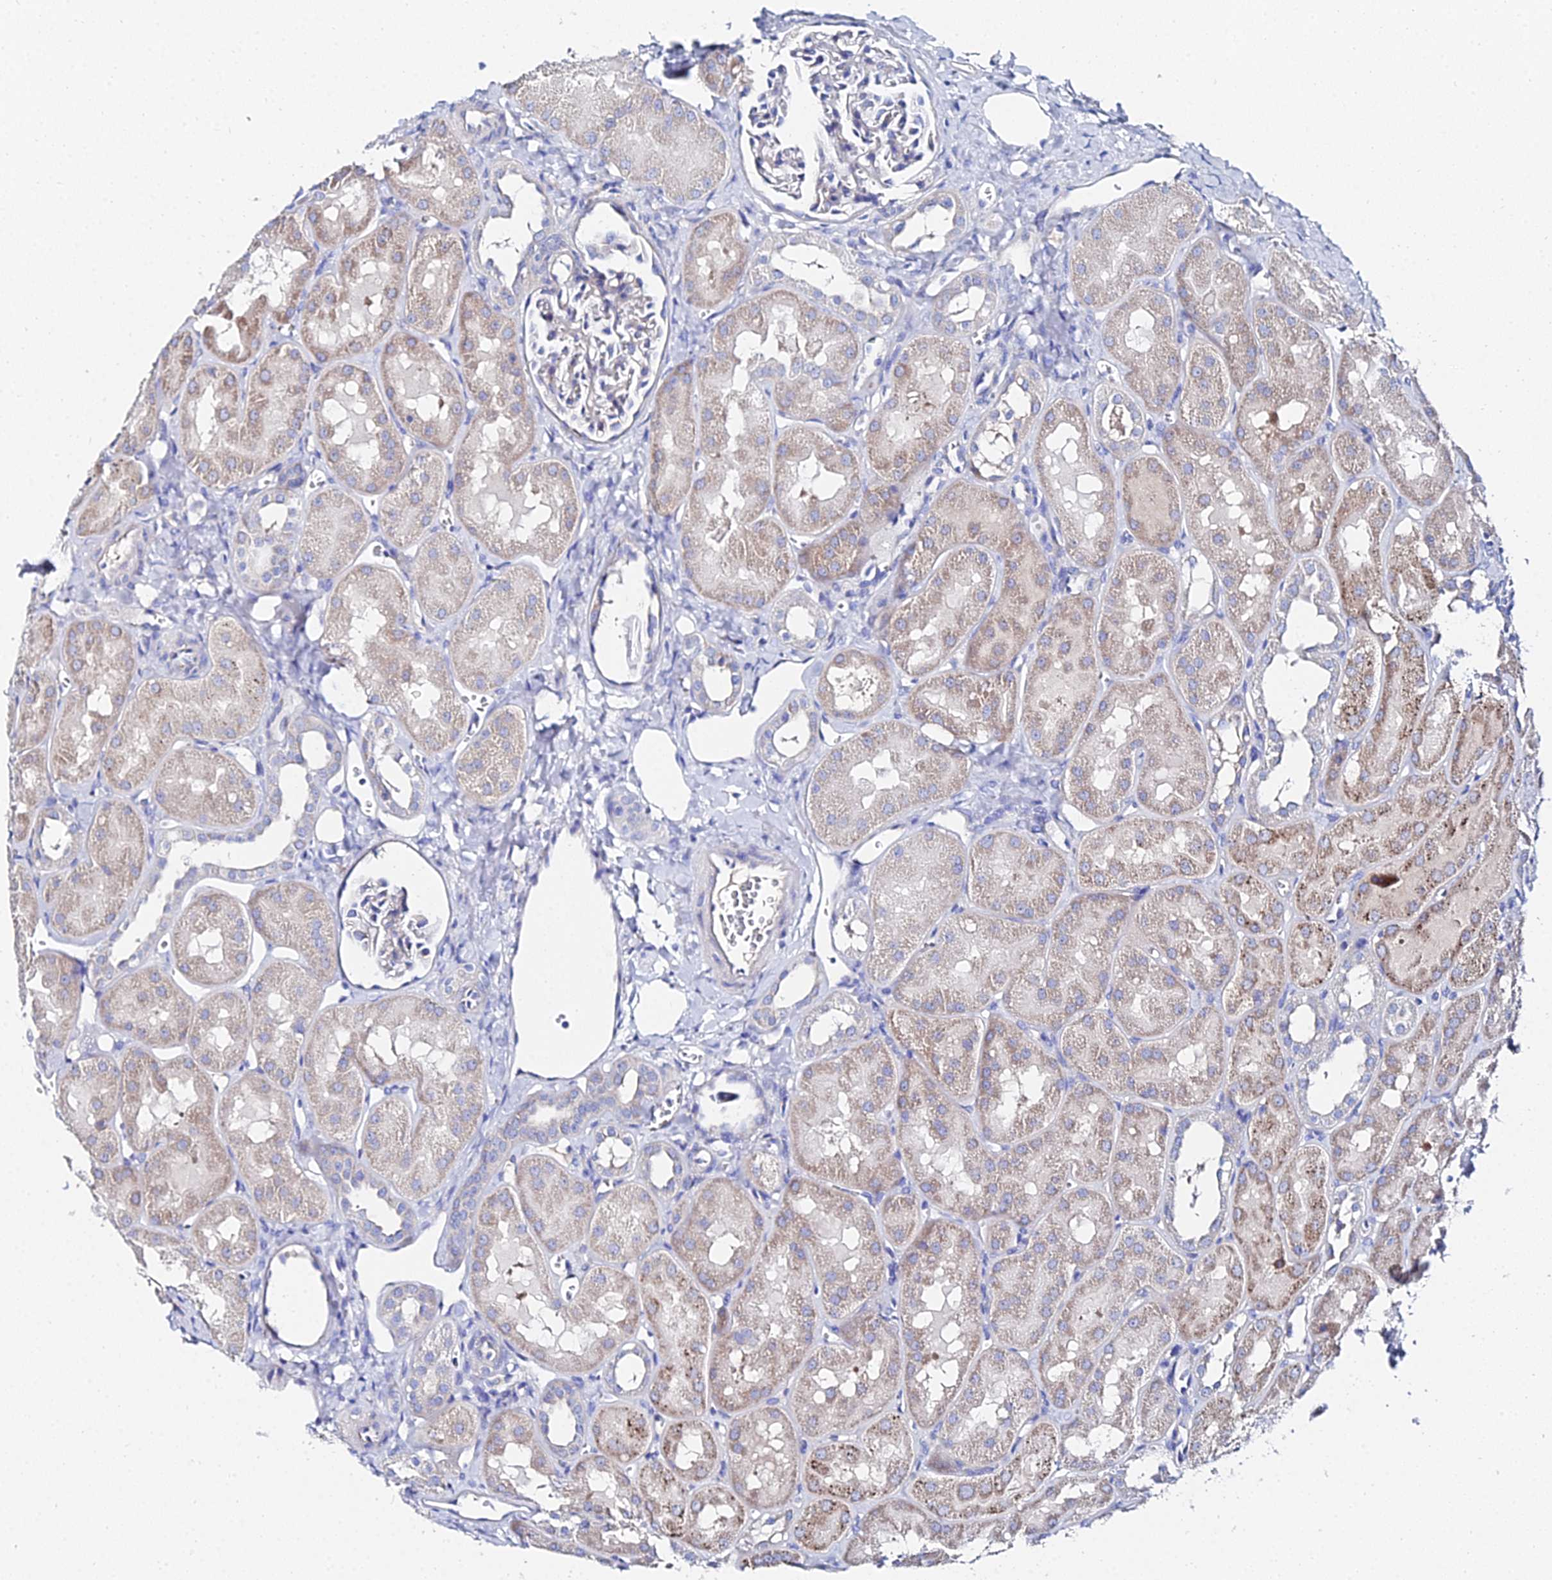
{"staining": {"intensity": "negative", "quantity": "none", "location": "none"}, "tissue": "kidney", "cell_type": "Cells in glomeruli", "image_type": "normal", "snomed": [{"axis": "morphology", "description": "Normal tissue, NOS"}, {"axis": "topography", "description": "Kidney"}, {"axis": "topography", "description": "Urinary bladder"}], "caption": "This is an immunohistochemistry photomicrograph of unremarkable human kidney. There is no positivity in cells in glomeruli.", "gene": "PTTG1", "patient": {"sex": "male", "age": 16}}